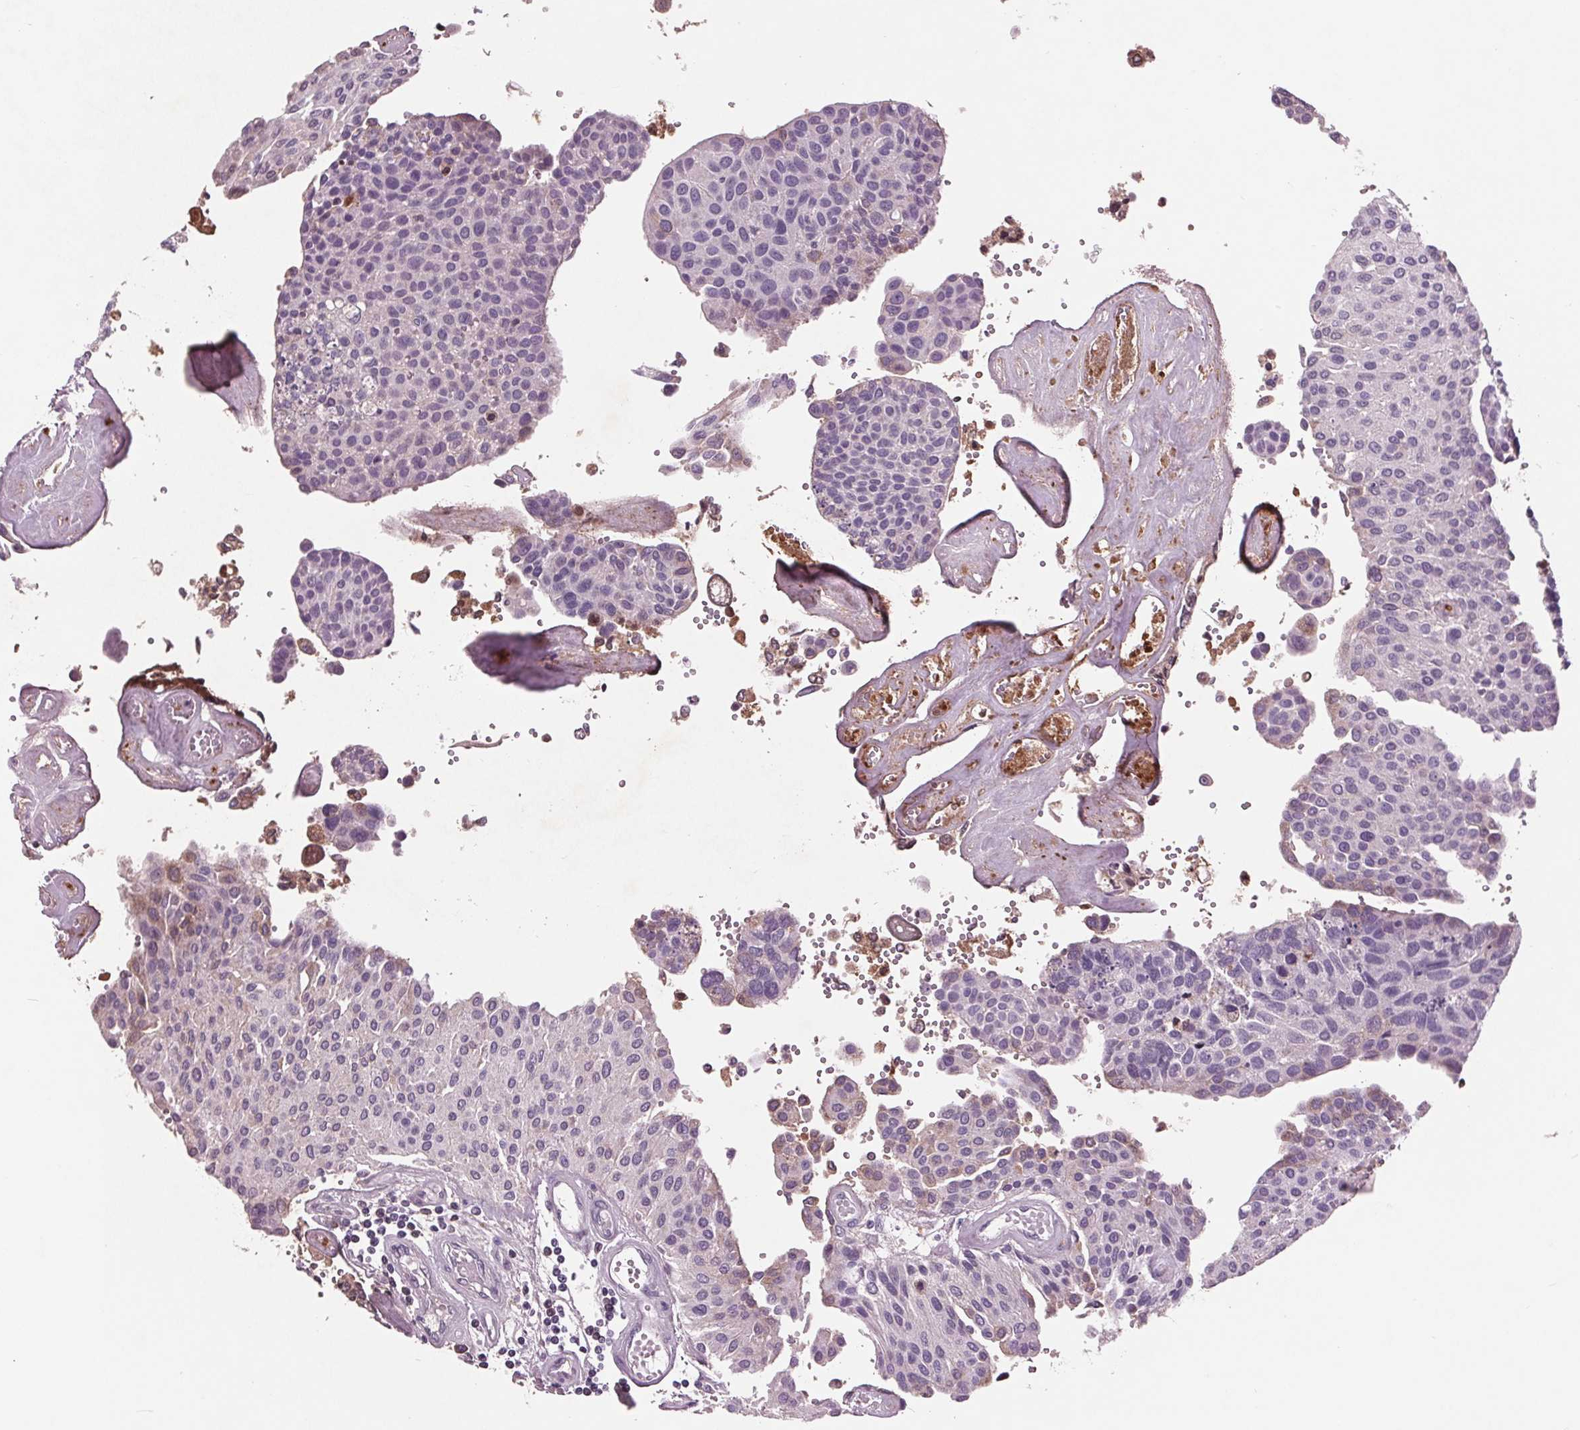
{"staining": {"intensity": "negative", "quantity": "none", "location": "none"}, "tissue": "urothelial cancer", "cell_type": "Tumor cells", "image_type": "cancer", "snomed": [{"axis": "morphology", "description": "Urothelial carcinoma, NOS"}, {"axis": "topography", "description": "Urinary bladder"}], "caption": "Tumor cells show no significant staining in transitional cell carcinoma. (Immunohistochemistry (ihc), brightfield microscopy, high magnification).", "gene": "C6", "patient": {"sex": "male", "age": 55}}